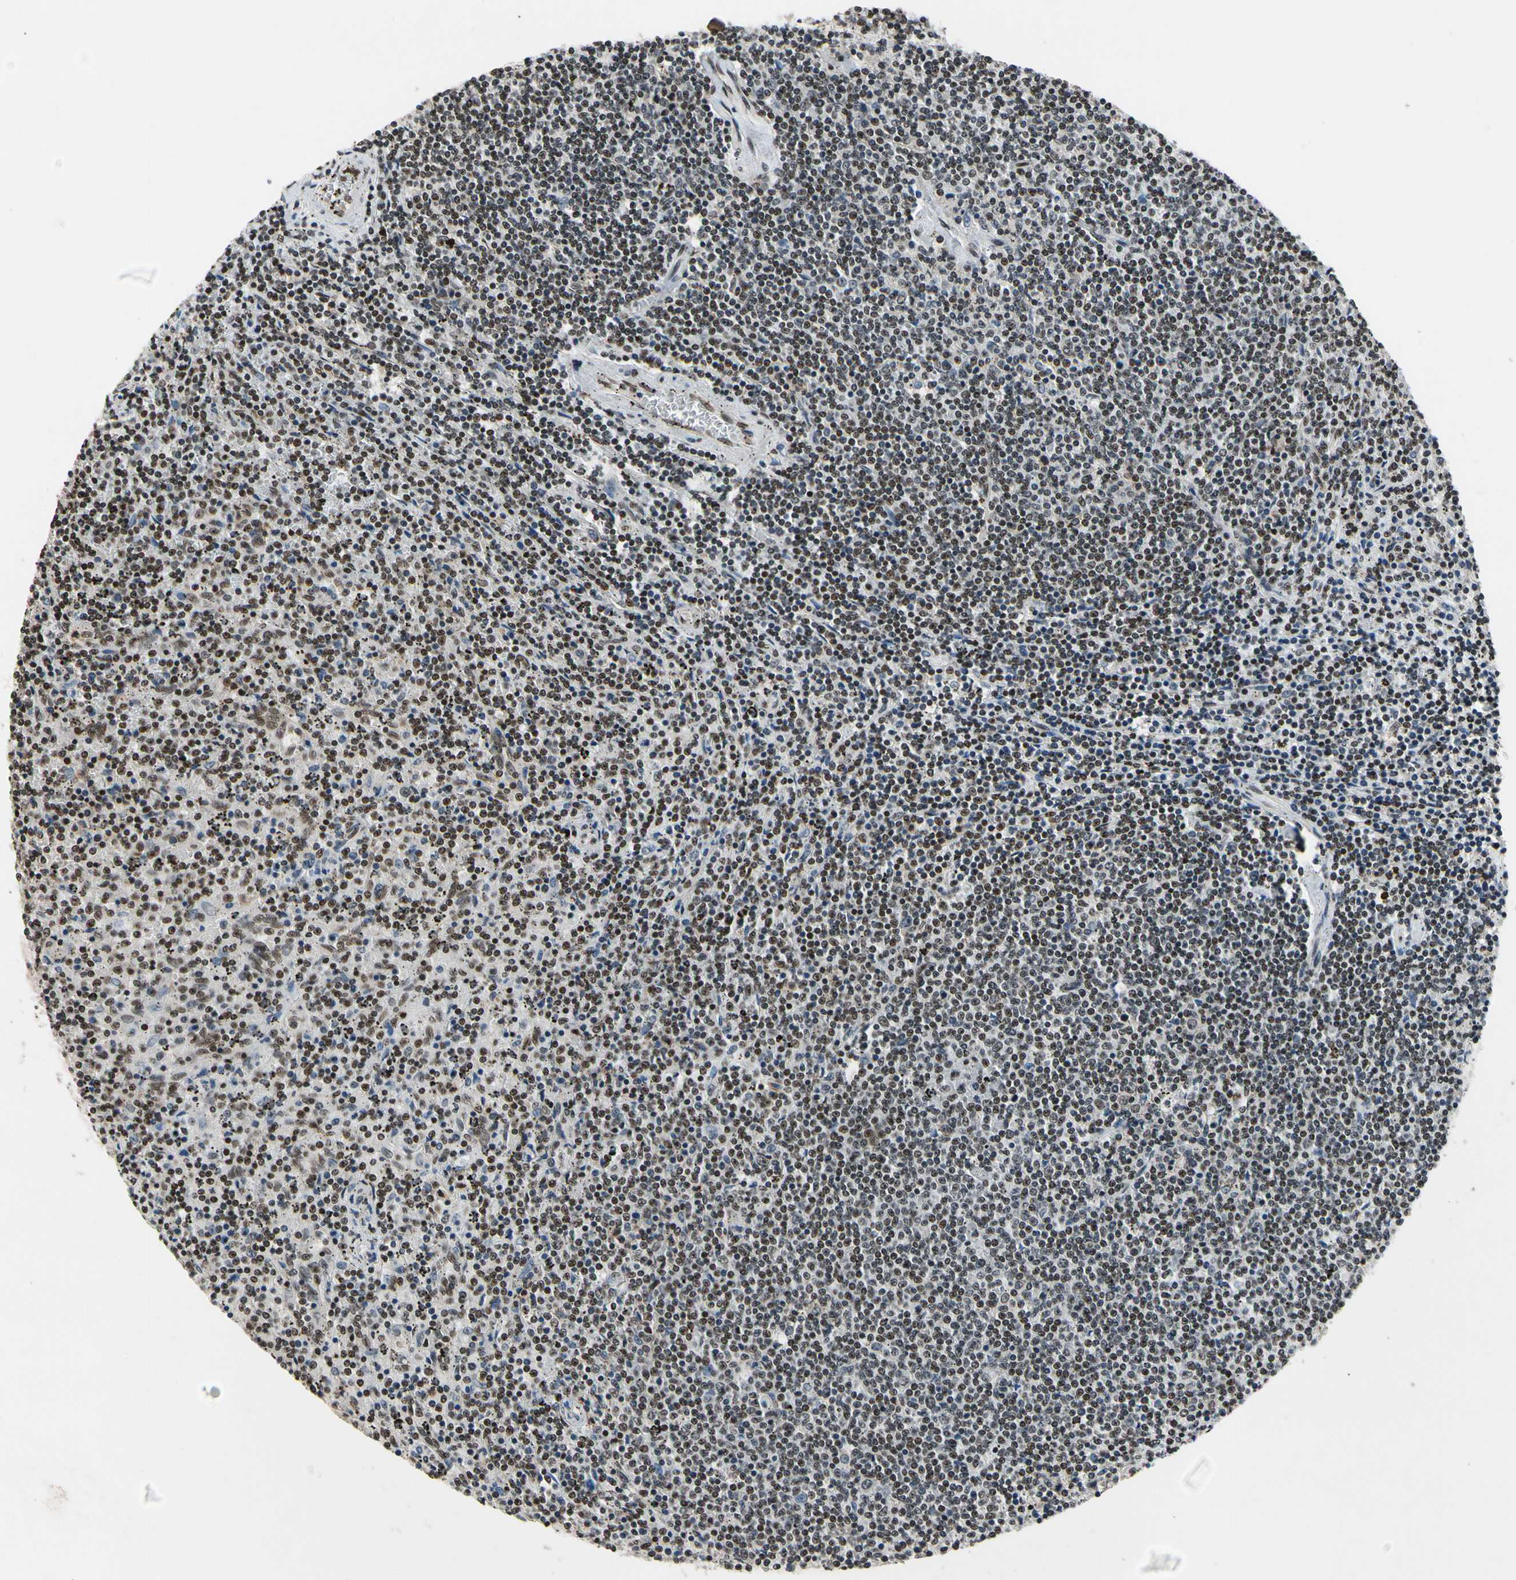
{"staining": {"intensity": "strong", "quantity": ">75%", "location": "nuclear"}, "tissue": "lymphoma", "cell_type": "Tumor cells", "image_type": "cancer", "snomed": [{"axis": "morphology", "description": "Malignant lymphoma, non-Hodgkin's type, Low grade"}, {"axis": "topography", "description": "Spleen"}], "caption": "This image exhibits immunohistochemistry staining of low-grade malignant lymphoma, non-Hodgkin's type, with high strong nuclear positivity in approximately >75% of tumor cells.", "gene": "RECQL", "patient": {"sex": "female", "age": 50}}